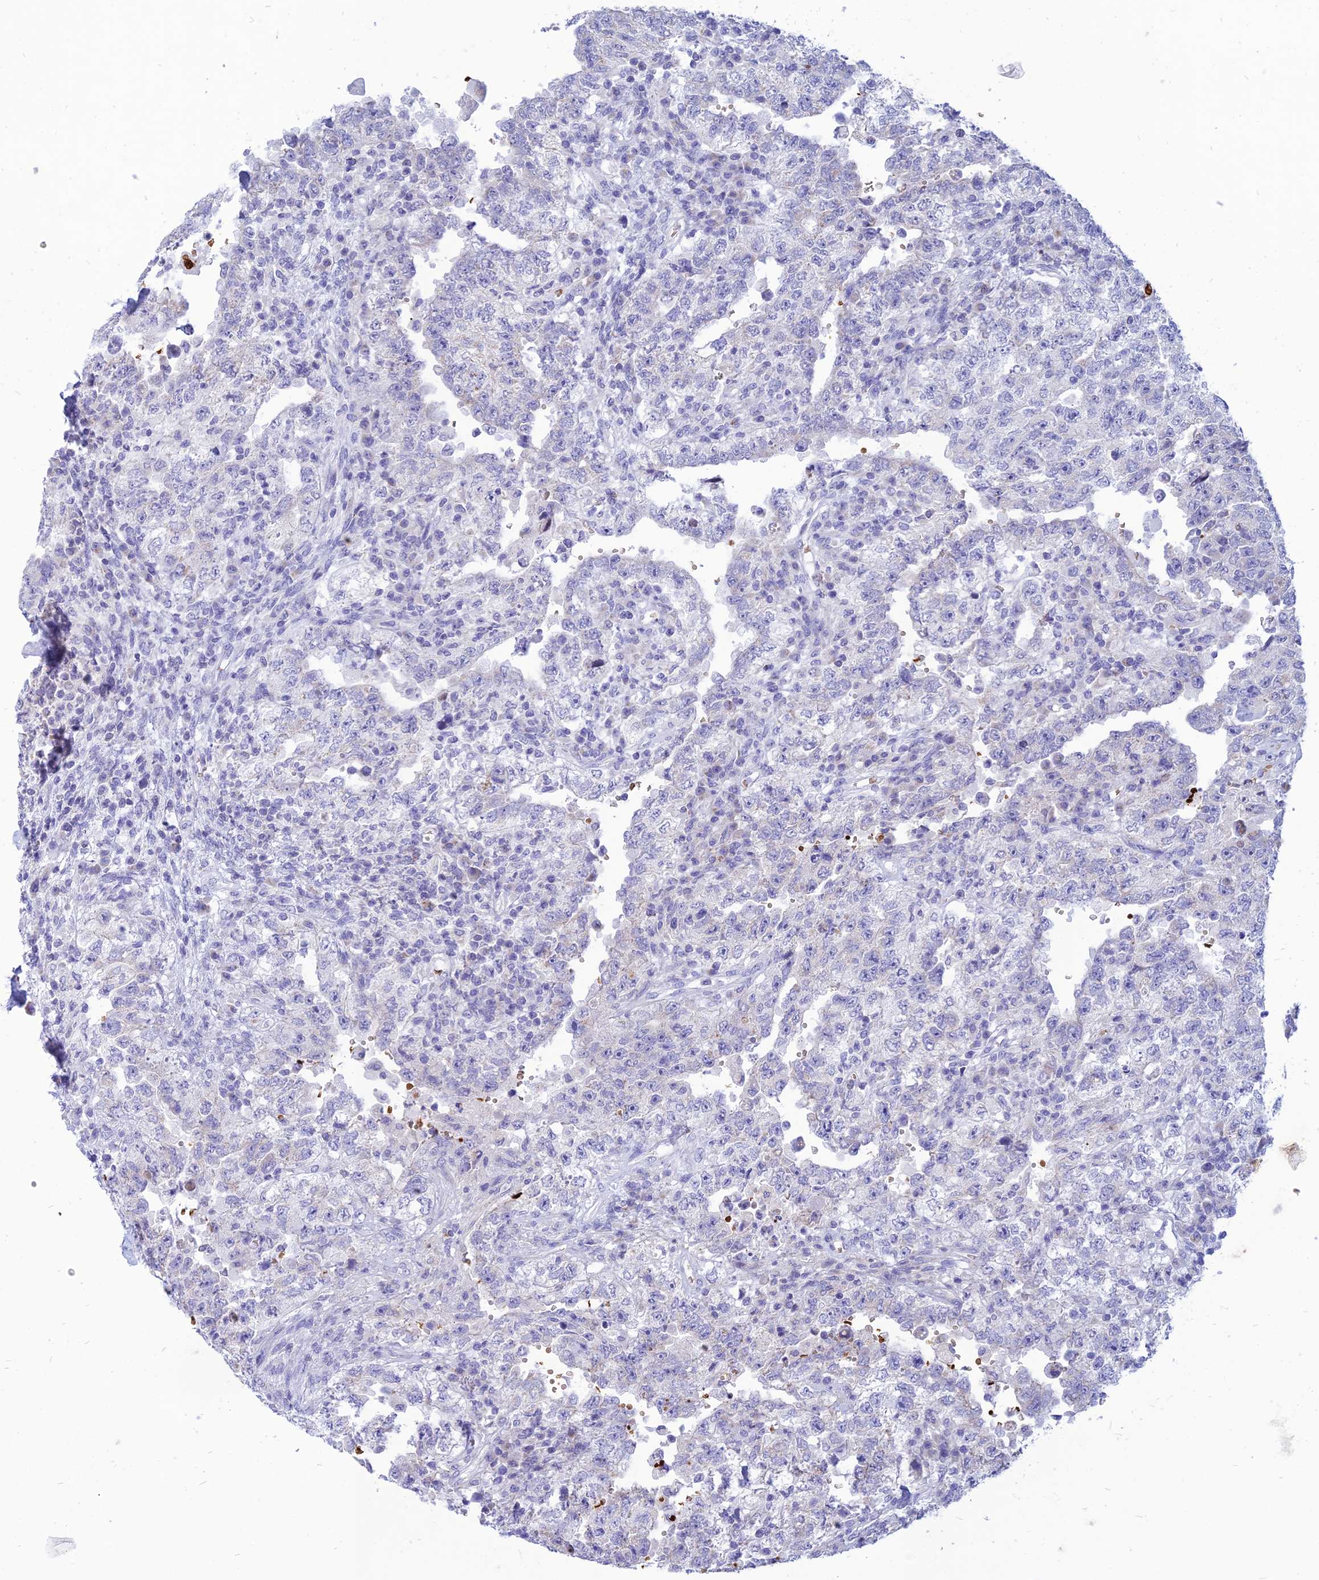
{"staining": {"intensity": "negative", "quantity": "none", "location": "none"}, "tissue": "testis cancer", "cell_type": "Tumor cells", "image_type": "cancer", "snomed": [{"axis": "morphology", "description": "Carcinoma, Embryonal, NOS"}, {"axis": "topography", "description": "Testis"}], "caption": "Photomicrograph shows no protein staining in tumor cells of testis cancer tissue. The staining was performed using DAB (3,3'-diaminobenzidine) to visualize the protein expression in brown, while the nuclei were stained in blue with hematoxylin (Magnification: 20x).", "gene": "HHAT", "patient": {"sex": "male", "age": 26}}